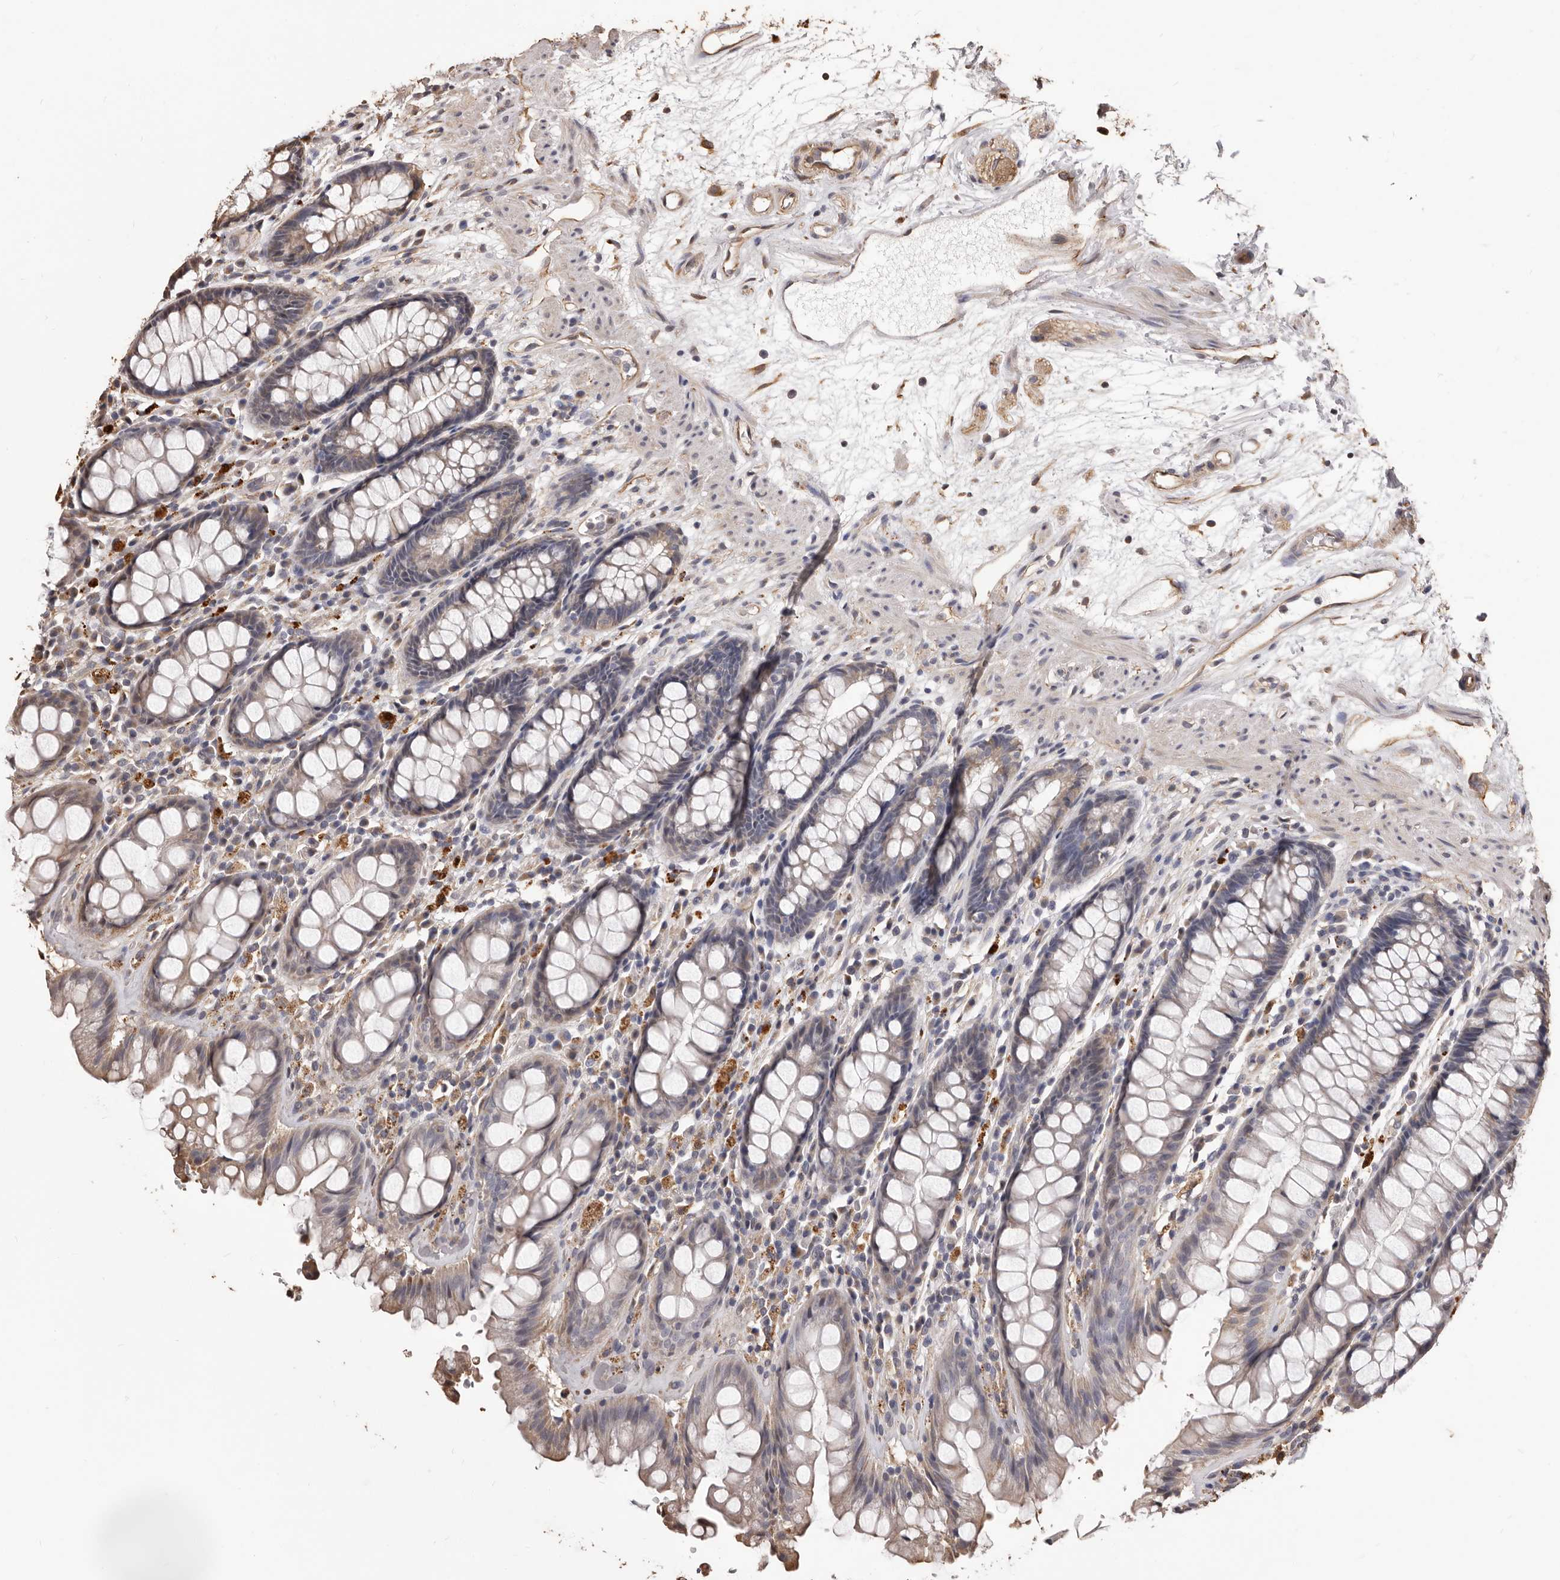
{"staining": {"intensity": "weak", "quantity": "<25%", "location": "cytoplasmic/membranous"}, "tissue": "rectum", "cell_type": "Glandular cells", "image_type": "normal", "snomed": [{"axis": "morphology", "description": "Normal tissue, NOS"}, {"axis": "topography", "description": "Rectum"}], "caption": "Glandular cells show no significant expression in normal rectum. (Stains: DAB (3,3'-diaminobenzidine) immunohistochemistry (IHC) with hematoxylin counter stain, Microscopy: brightfield microscopy at high magnification).", "gene": "ALPK1", "patient": {"sex": "male", "age": 64}}